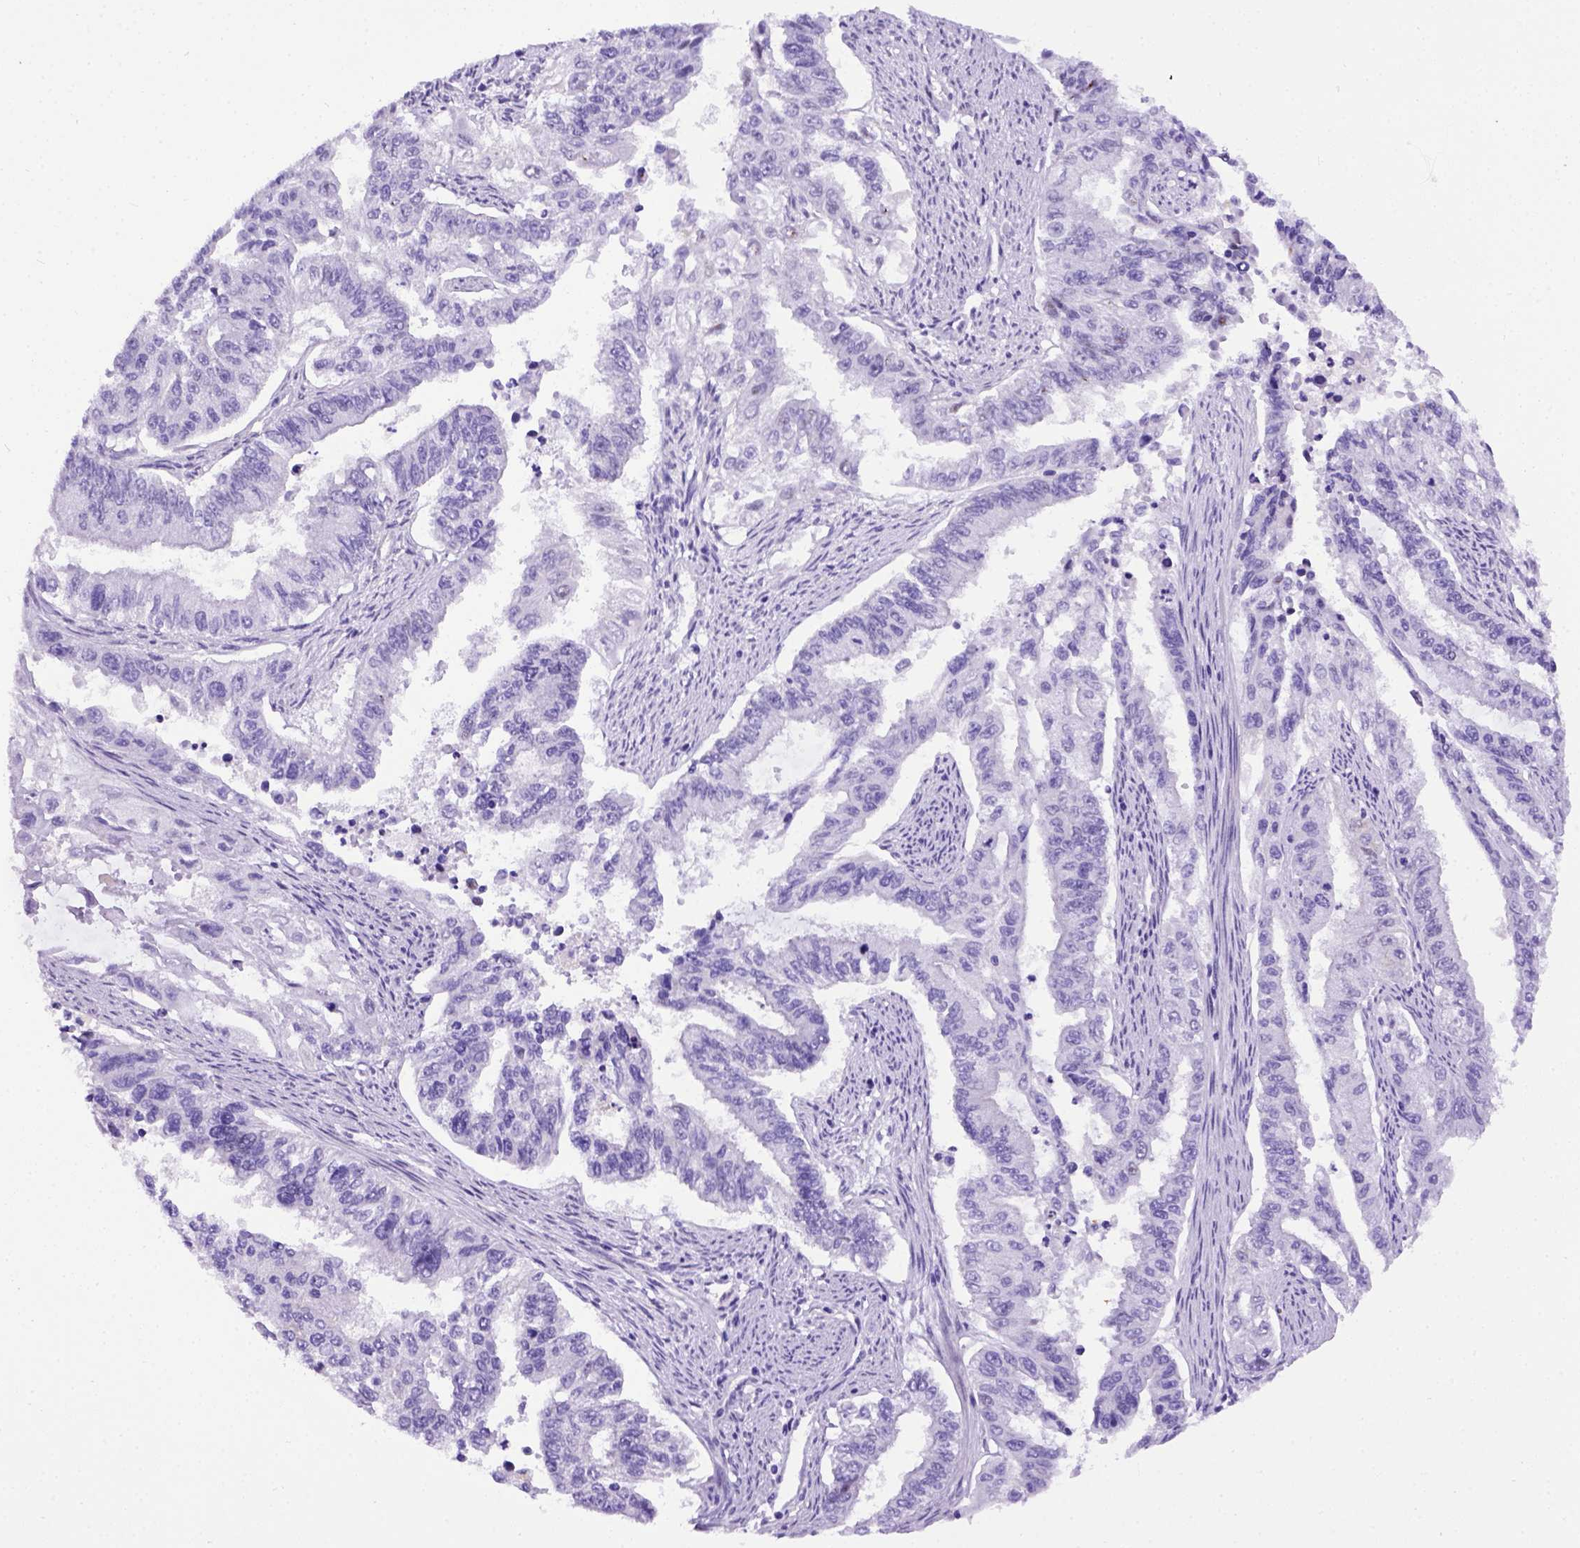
{"staining": {"intensity": "negative", "quantity": "none", "location": "none"}, "tissue": "endometrial cancer", "cell_type": "Tumor cells", "image_type": "cancer", "snomed": [{"axis": "morphology", "description": "Adenocarcinoma, NOS"}, {"axis": "topography", "description": "Uterus"}], "caption": "Human endometrial adenocarcinoma stained for a protein using immunohistochemistry exhibits no staining in tumor cells.", "gene": "ADAM12", "patient": {"sex": "female", "age": 59}}